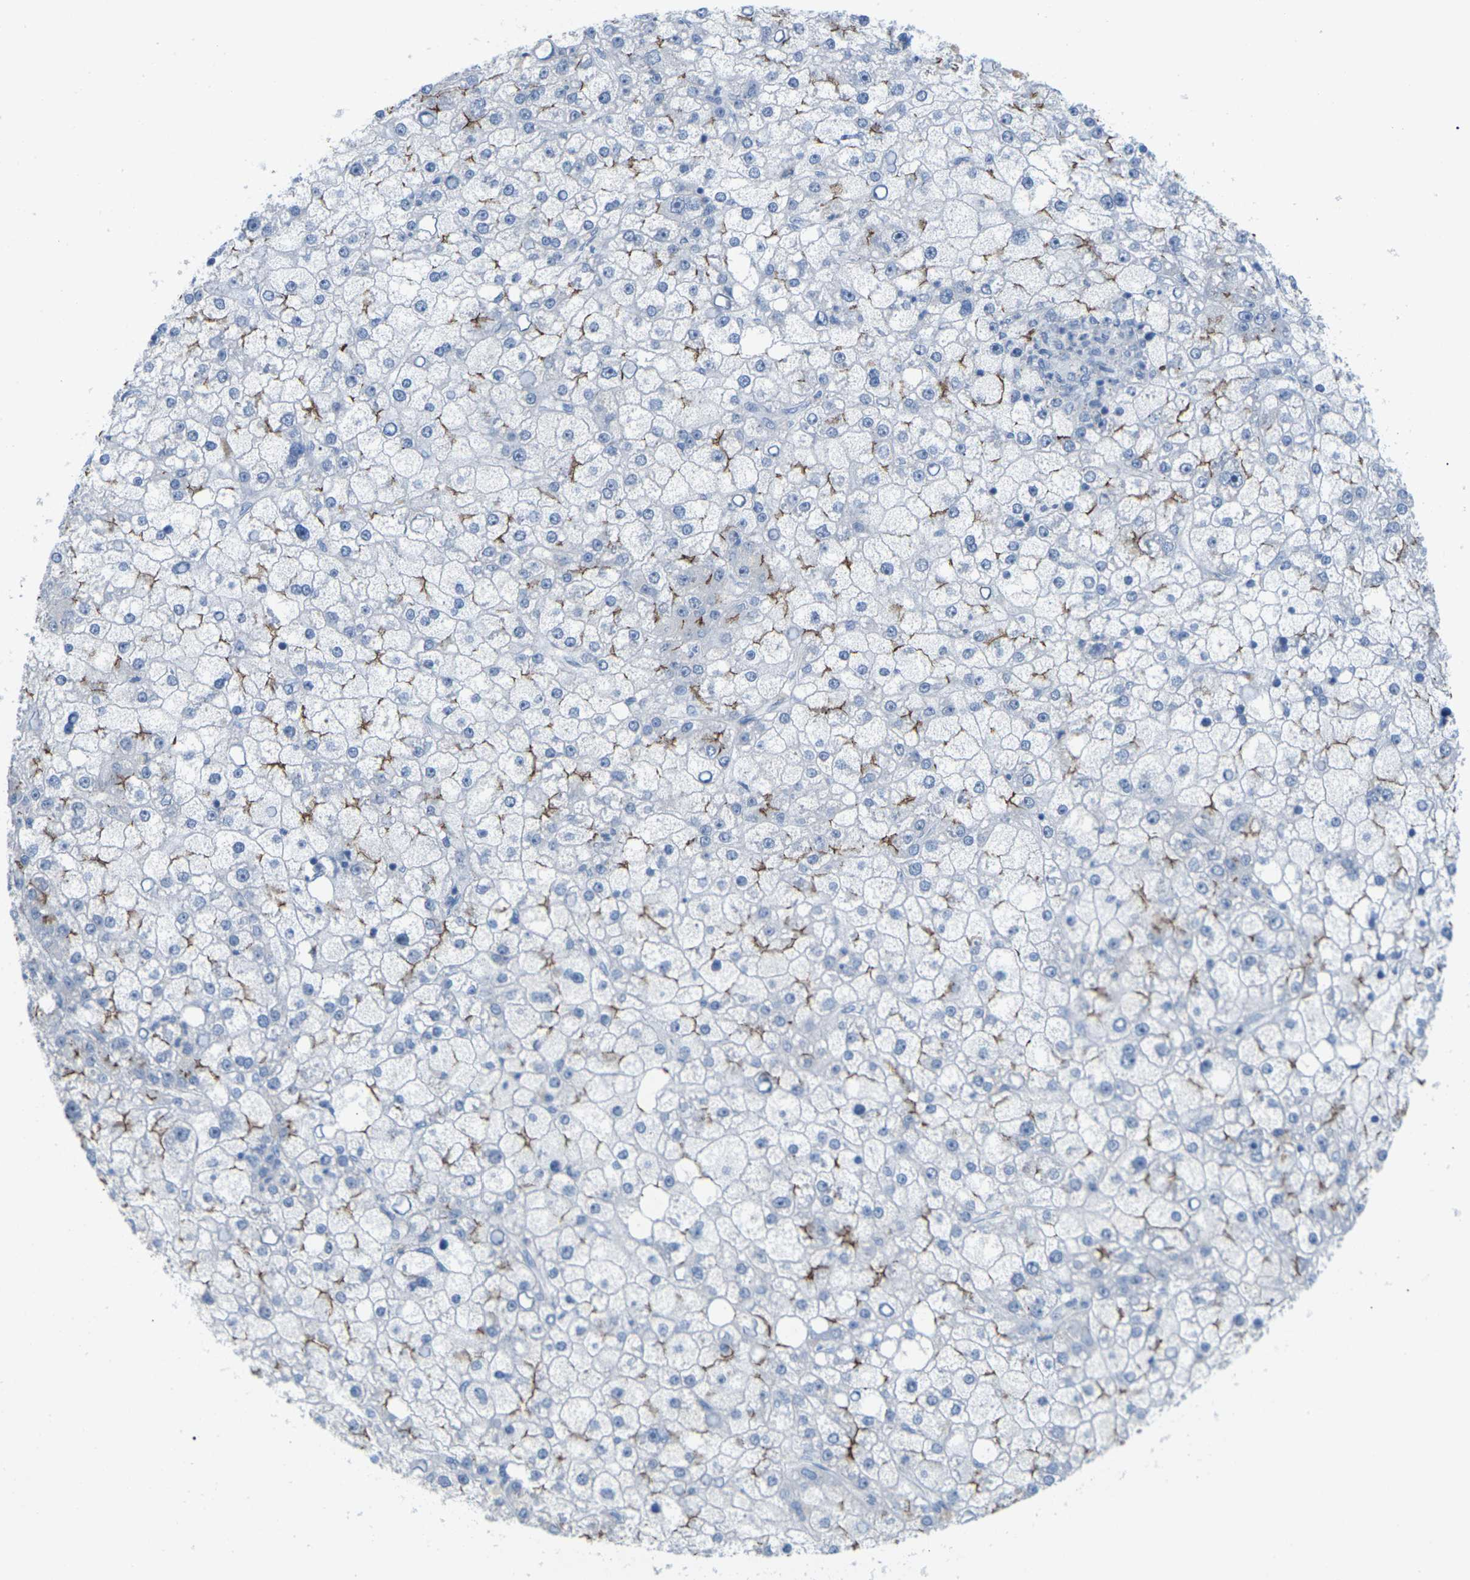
{"staining": {"intensity": "moderate", "quantity": "<25%", "location": "cytoplasmic/membranous"}, "tissue": "liver cancer", "cell_type": "Tumor cells", "image_type": "cancer", "snomed": [{"axis": "morphology", "description": "Carcinoma, Hepatocellular, NOS"}, {"axis": "topography", "description": "Liver"}], "caption": "A brown stain shows moderate cytoplasmic/membranous expression of a protein in human hepatocellular carcinoma (liver) tumor cells.", "gene": "CLDN3", "patient": {"sex": "male", "age": 67}}